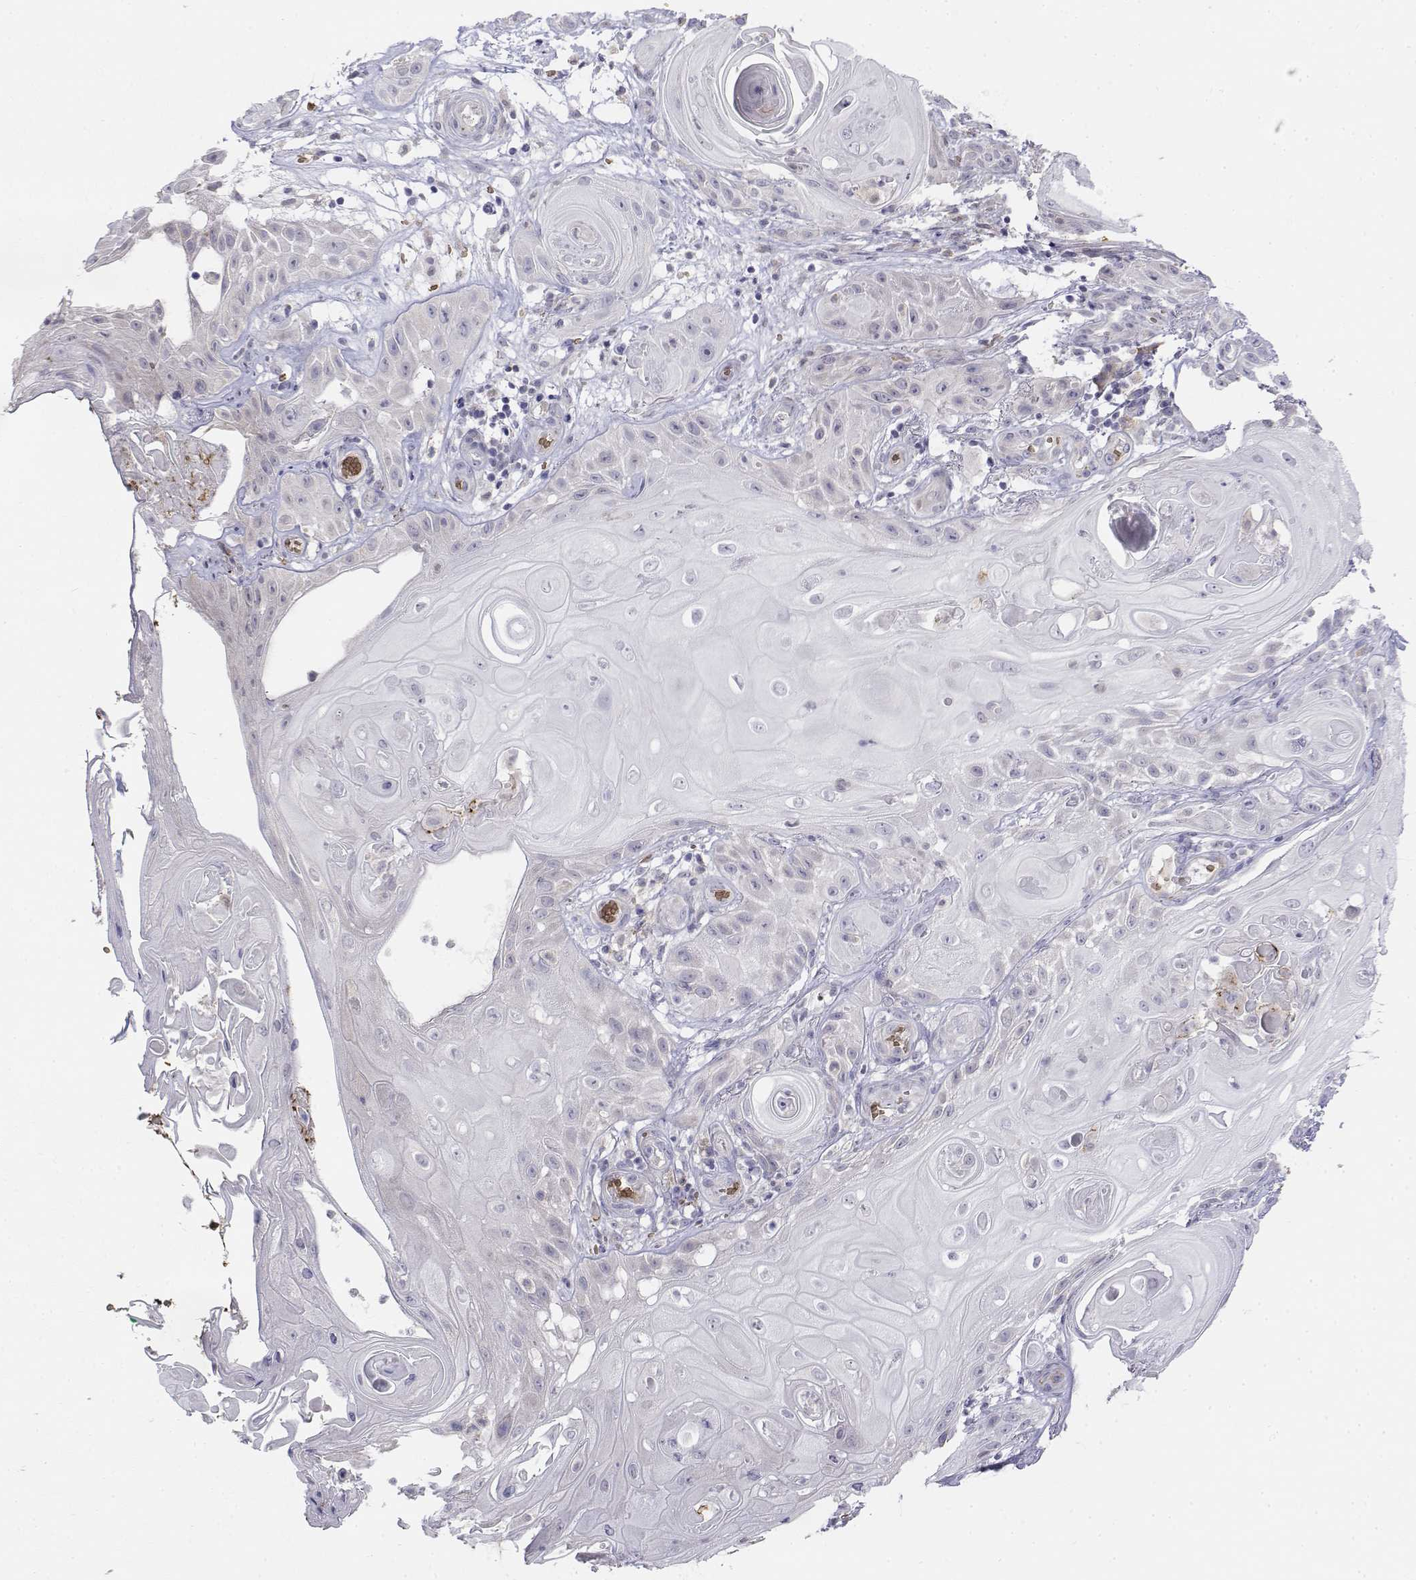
{"staining": {"intensity": "negative", "quantity": "none", "location": "none"}, "tissue": "skin cancer", "cell_type": "Tumor cells", "image_type": "cancer", "snomed": [{"axis": "morphology", "description": "Squamous cell carcinoma, NOS"}, {"axis": "topography", "description": "Skin"}], "caption": "Tumor cells are negative for brown protein staining in squamous cell carcinoma (skin).", "gene": "CADM1", "patient": {"sex": "male", "age": 62}}